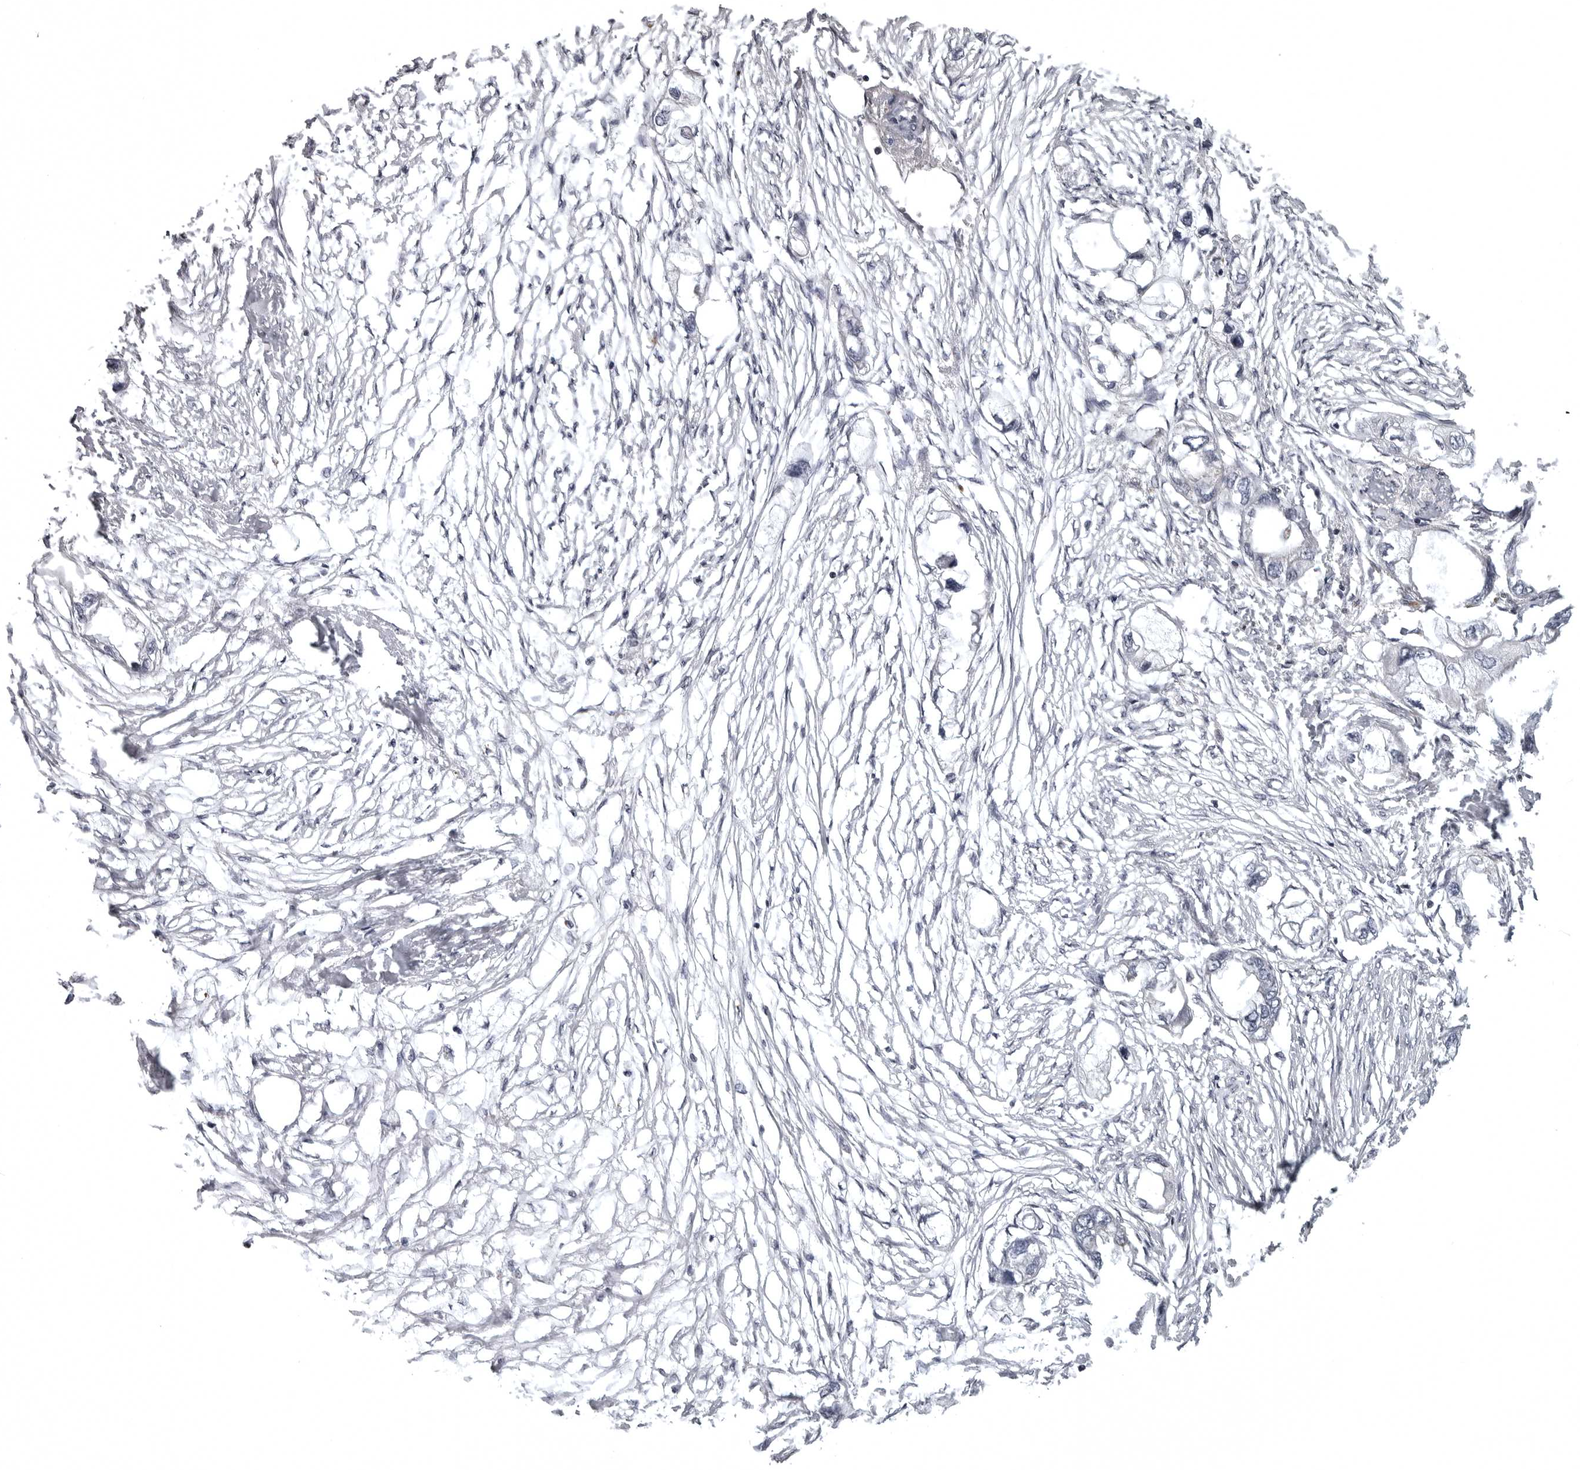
{"staining": {"intensity": "negative", "quantity": "none", "location": "none"}, "tissue": "endometrial cancer", "cell_type": "Tumor cells", "image_type": "cancer", "snomed": [{"axis": "morphology", "description": "Adenocarcinoma, NOS"}, {"axis": "morphology", "description": "Adenocarcinoma, metastatic, NOS"}, {"axis": "topography", "description": "Adipose tissue"}, {"axis": "topography", "description": "Endometrium"}], "caption": "Immunohistochemistry (IHC) photomicrograph of neoplastic tissue: metastatic adenocarcinoma (endometrial) stained with DAB shows no significant protein positivity in tumor cells.", "gene": "SNX16", "patient": {"sex": "female", "age": 67}}